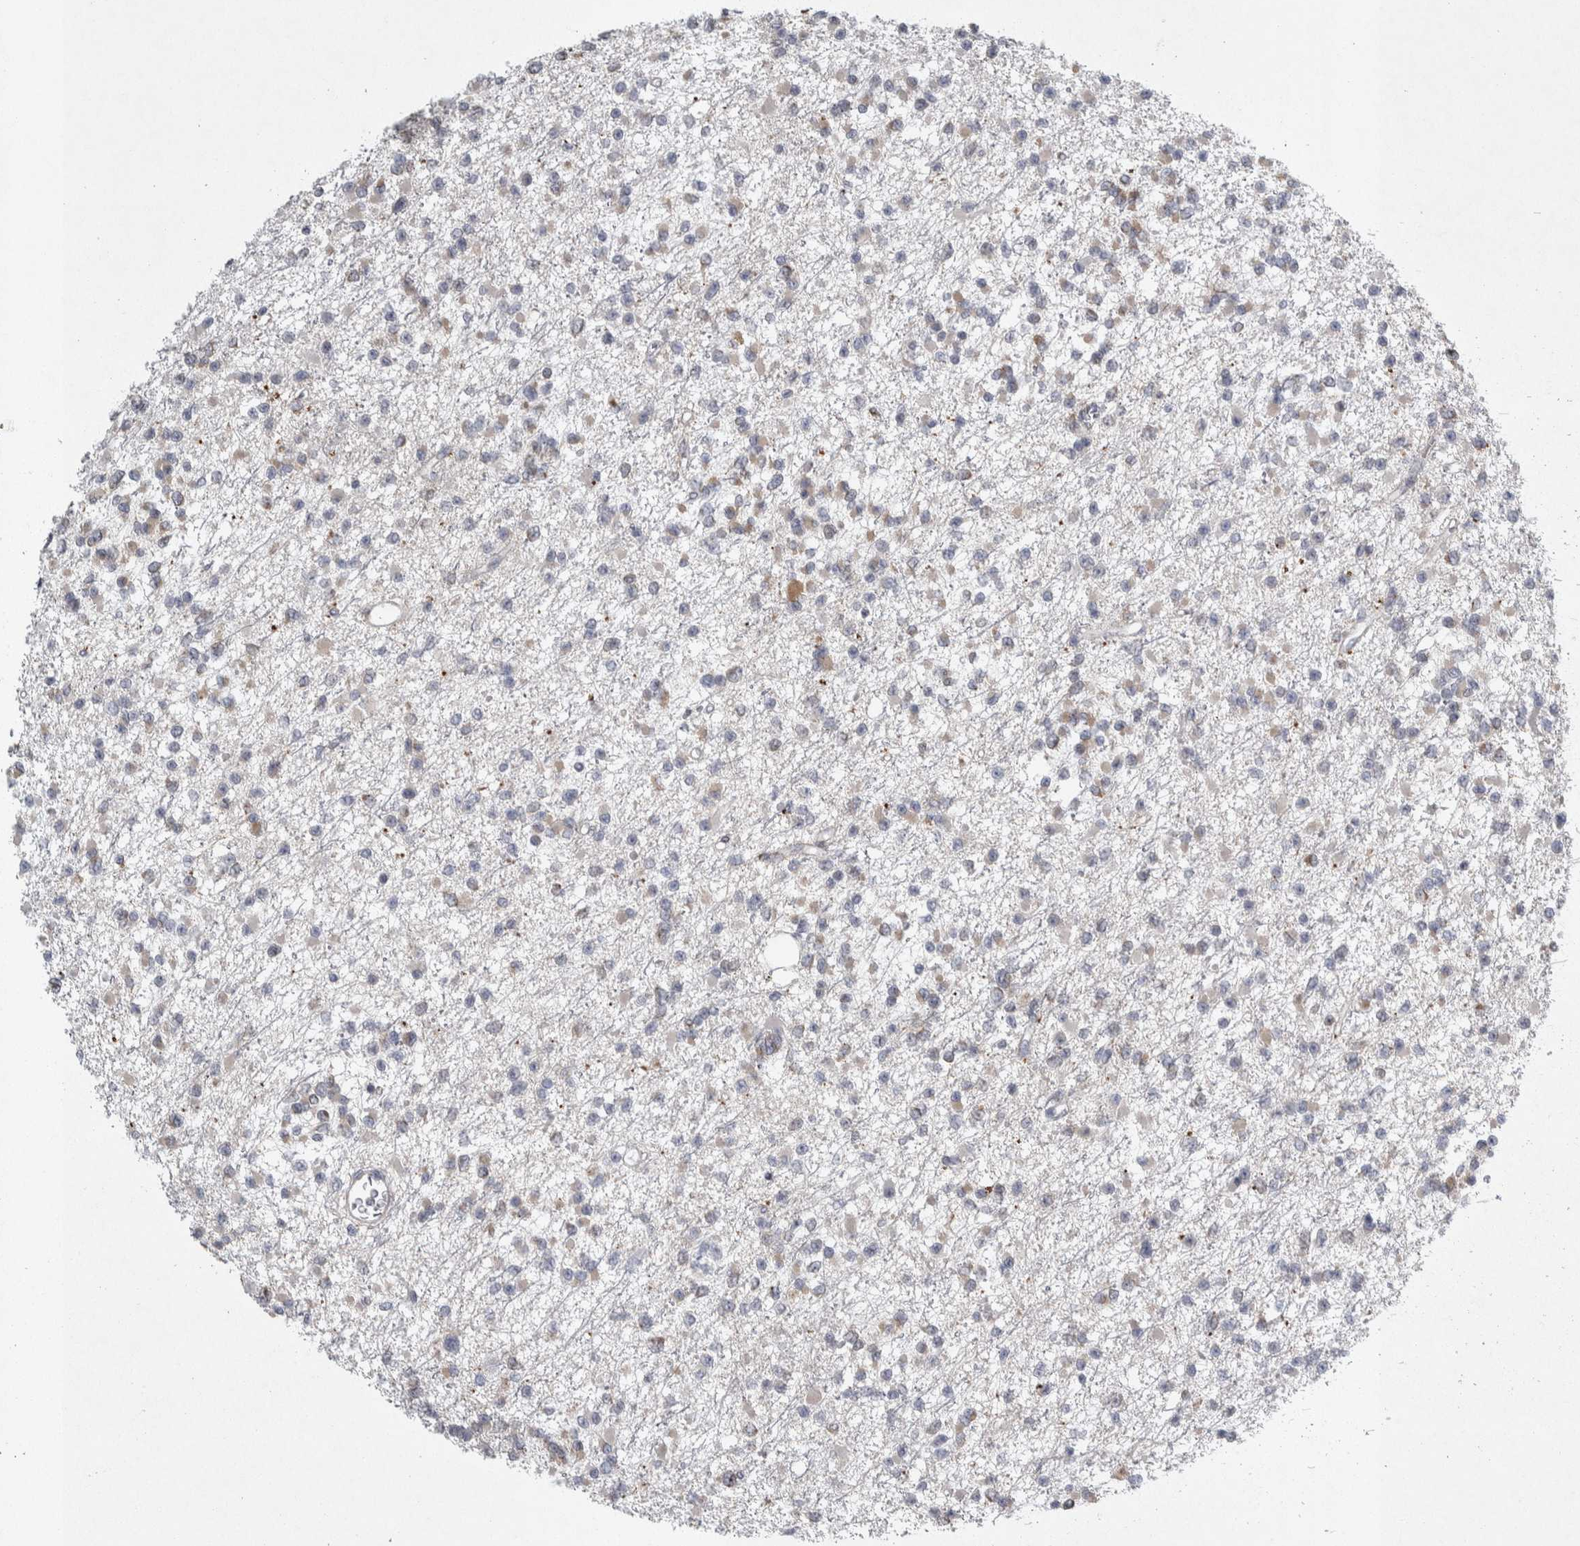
{"staining": {"intensity": "weak", "quantity": "<25%", "location": "cytoplasmic/membranous"}, "tissue": "glioma", "cell_type": "Tumor cells", "image_type": "cancer", "snomed": [{"axis": "morphology", "description": "Glioma, malignant, Low grade"}, {"axis": "topography", "description": "Brain"}], "caption": "IHC of malignant low-grade glioma reveals no staining in tumor cells. (Immunohistochemistry (ihc), brightfield microscopy, high magnification).", "gene": "SIGMAR1", "patient": {"sex": "female", "age": 22}}